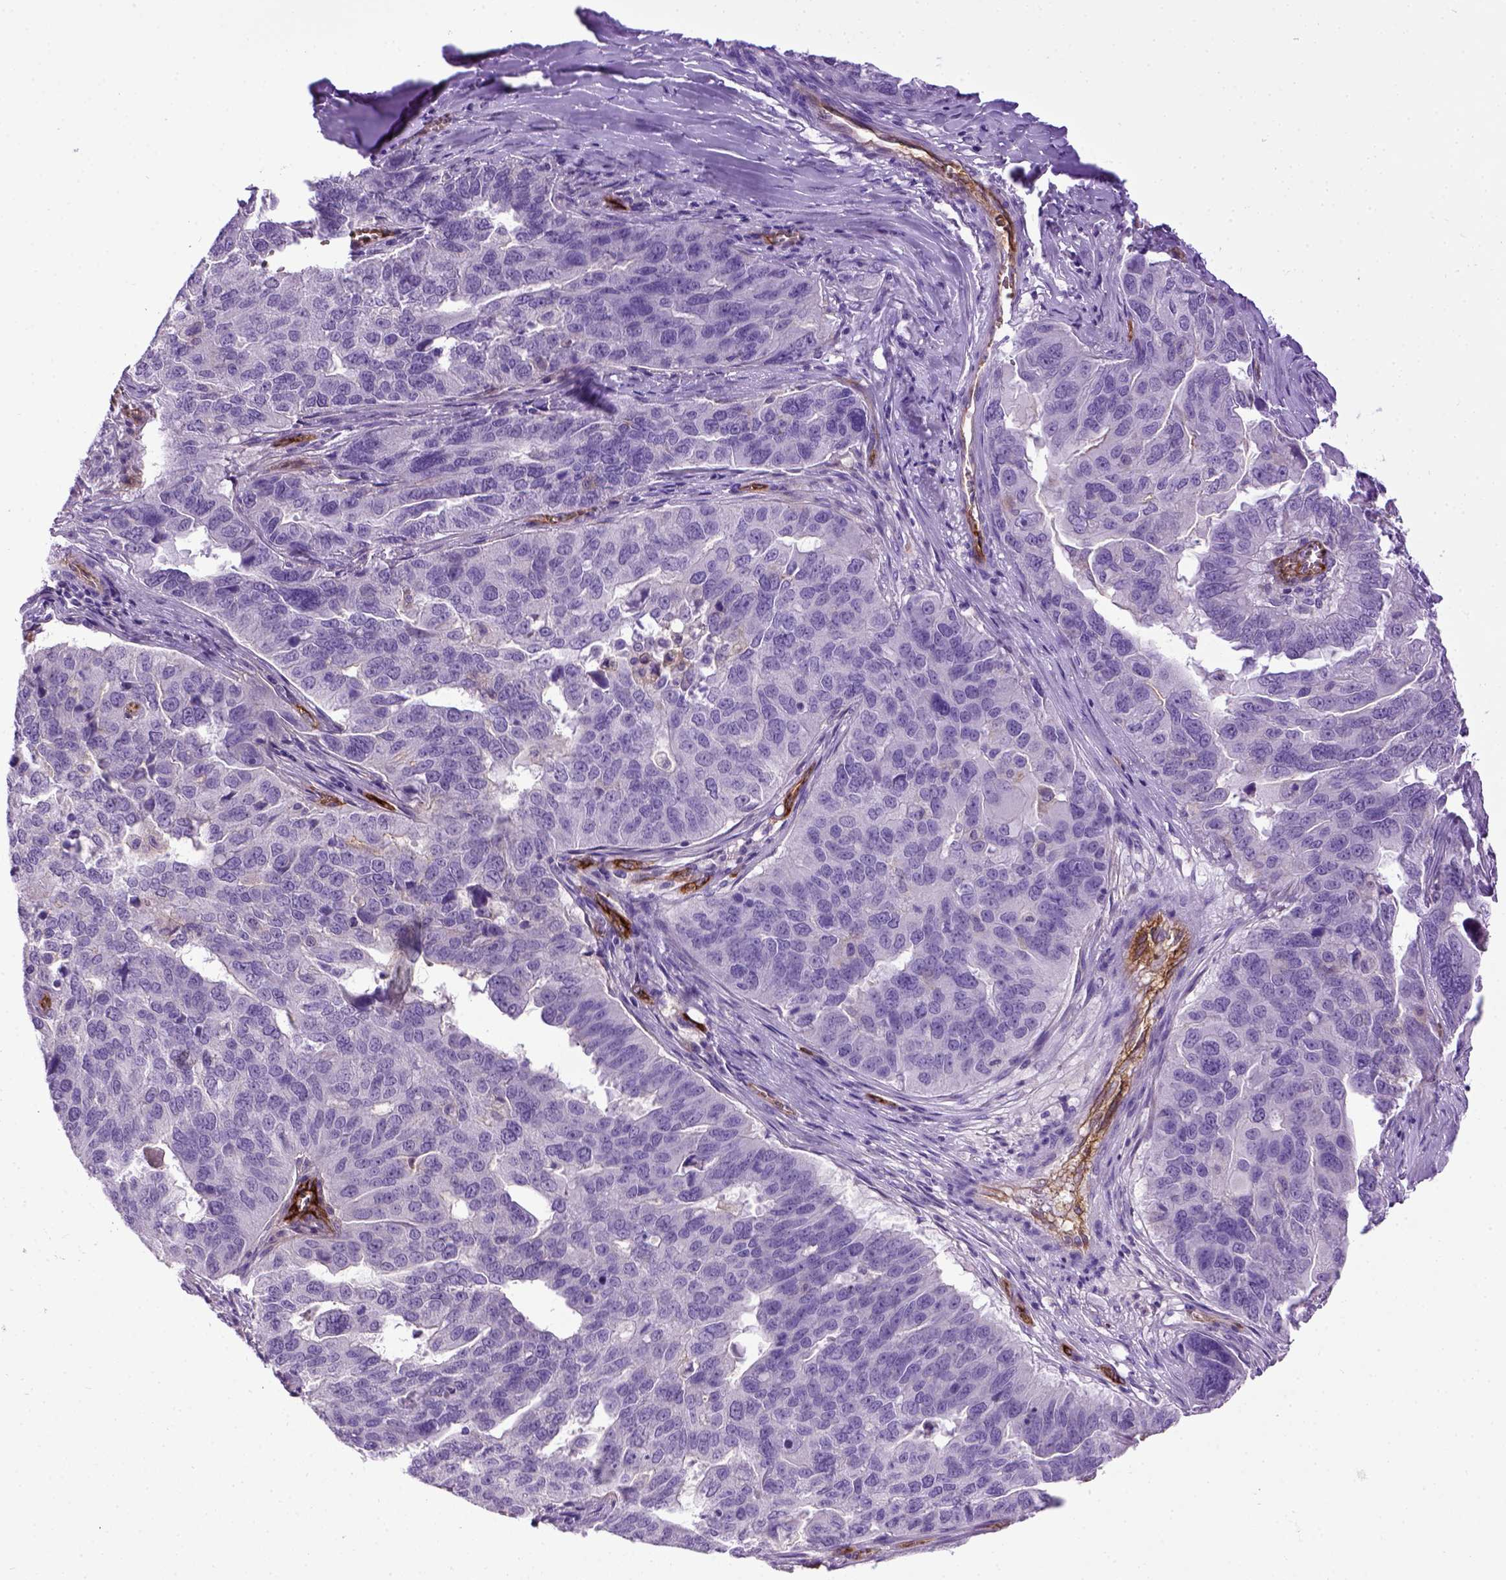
{"staining": {"intensity": "negative", "quantity": "none", "location": "none"}, "tissue": "ovarian cancer", "cell_type": "Tumor cells", "image_type": "cancer", "snomed": [{"axis": "morphology", "description": "Carcinoma, endometroid"}, {"axis": "topography", "description": "Soft tissue"}, {"axis": "topography", "description": "Ovary"}], "caption": "This is an immunohistochemistry (IHC) photomicrograph of human ovarian endometroid carcinoma. There is no expression in tumor cells.", "gene": "ENG", "patient": {"sex": "female", "age": 52}}